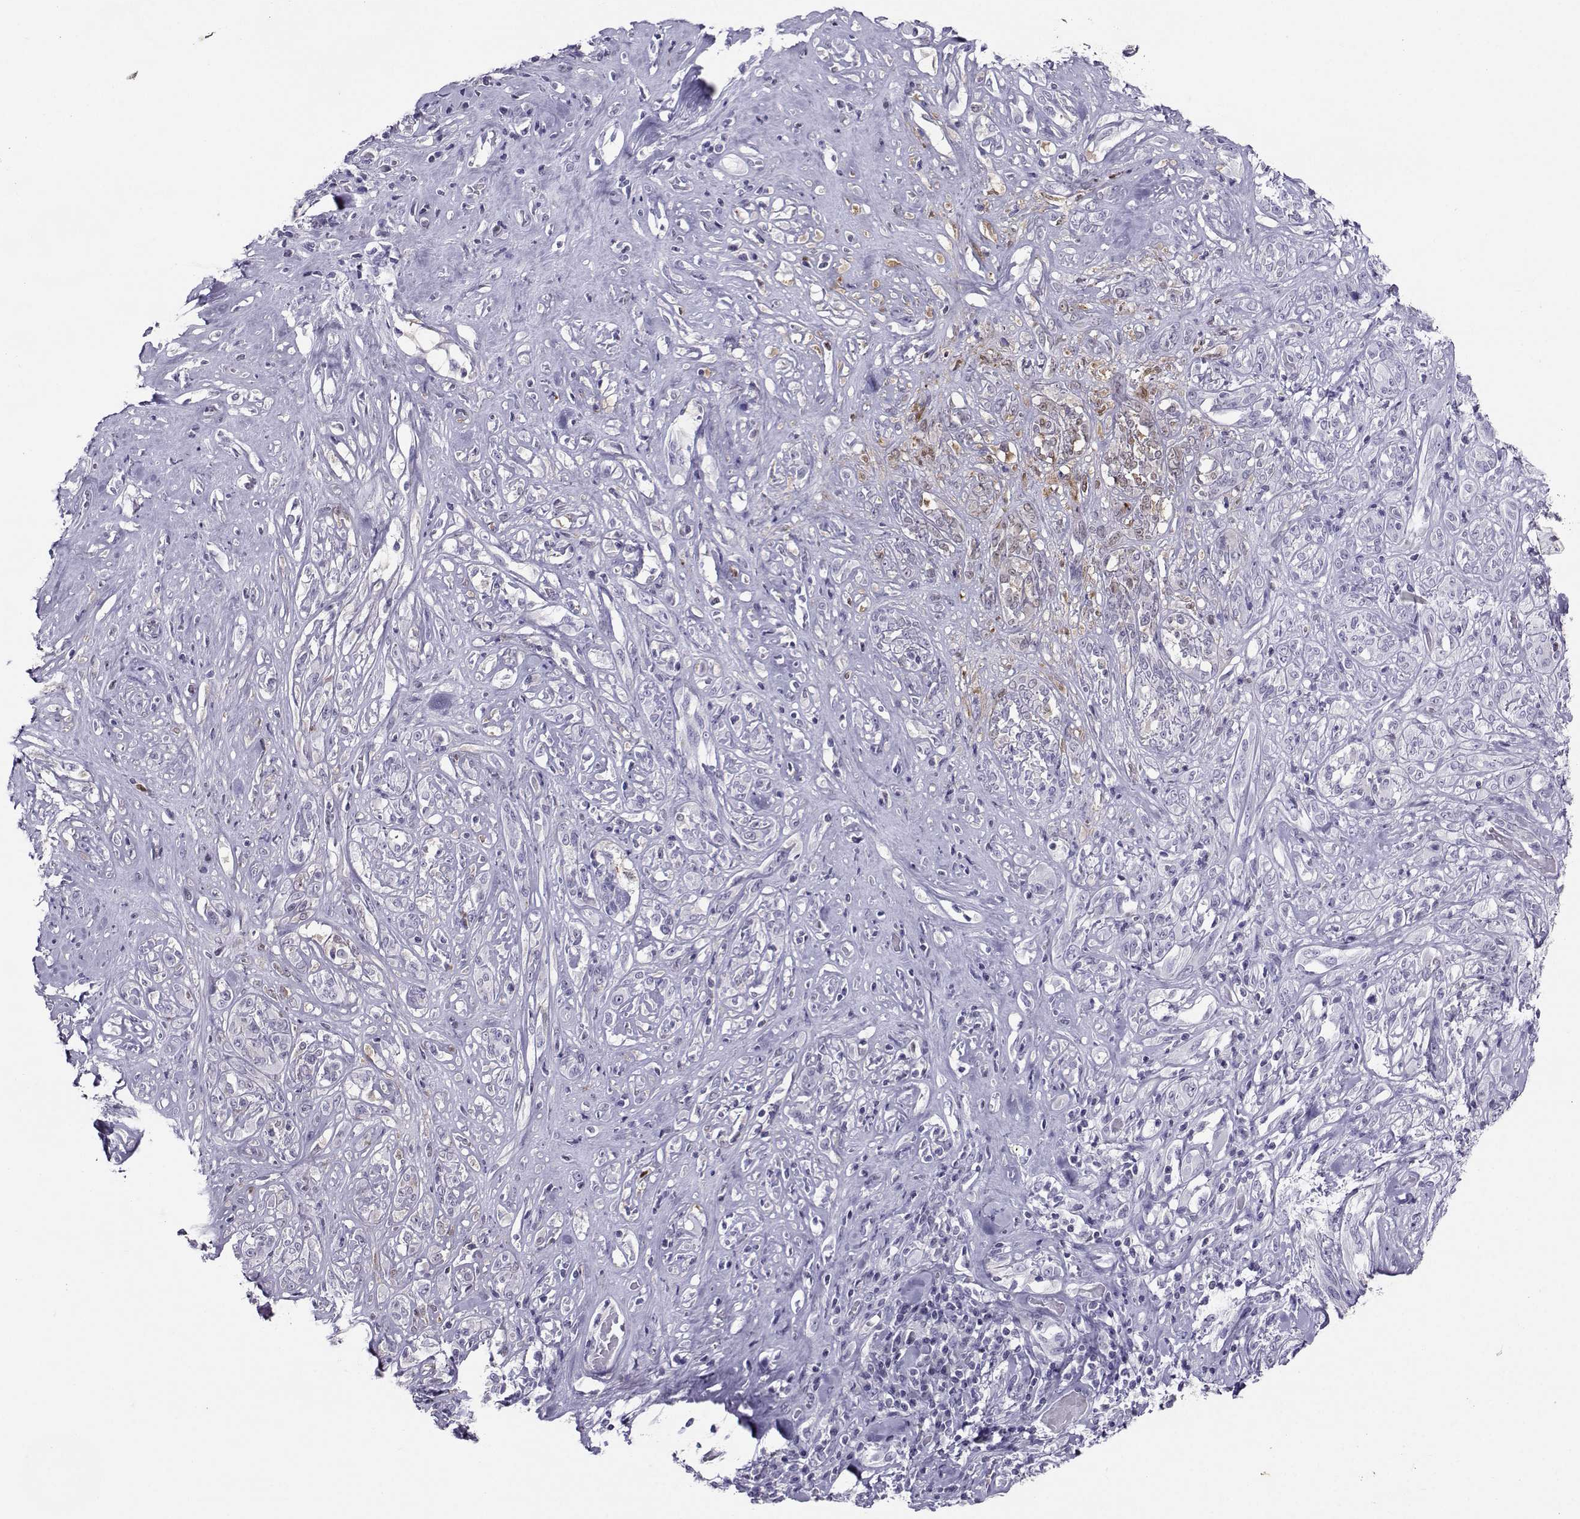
{"staining": {"intensity": "negative", "quantity": "none", "location": "none"}, "tissue": "melanoma", "cell_type": "Tumor cells", "image_type": "cancer", "snomed": [{"axis": "morphology", "description": "Malignant melanoma, NOS"}, {"axis": "topography", "description": "Skin"}], "caption": "Micrograph shows no significant protein staining in tumor cells of melanoma. (IHC, brightfield microscopy, high magnification).", "gene": "PGK1", "patient": {"sex": "female", "age": 91}}